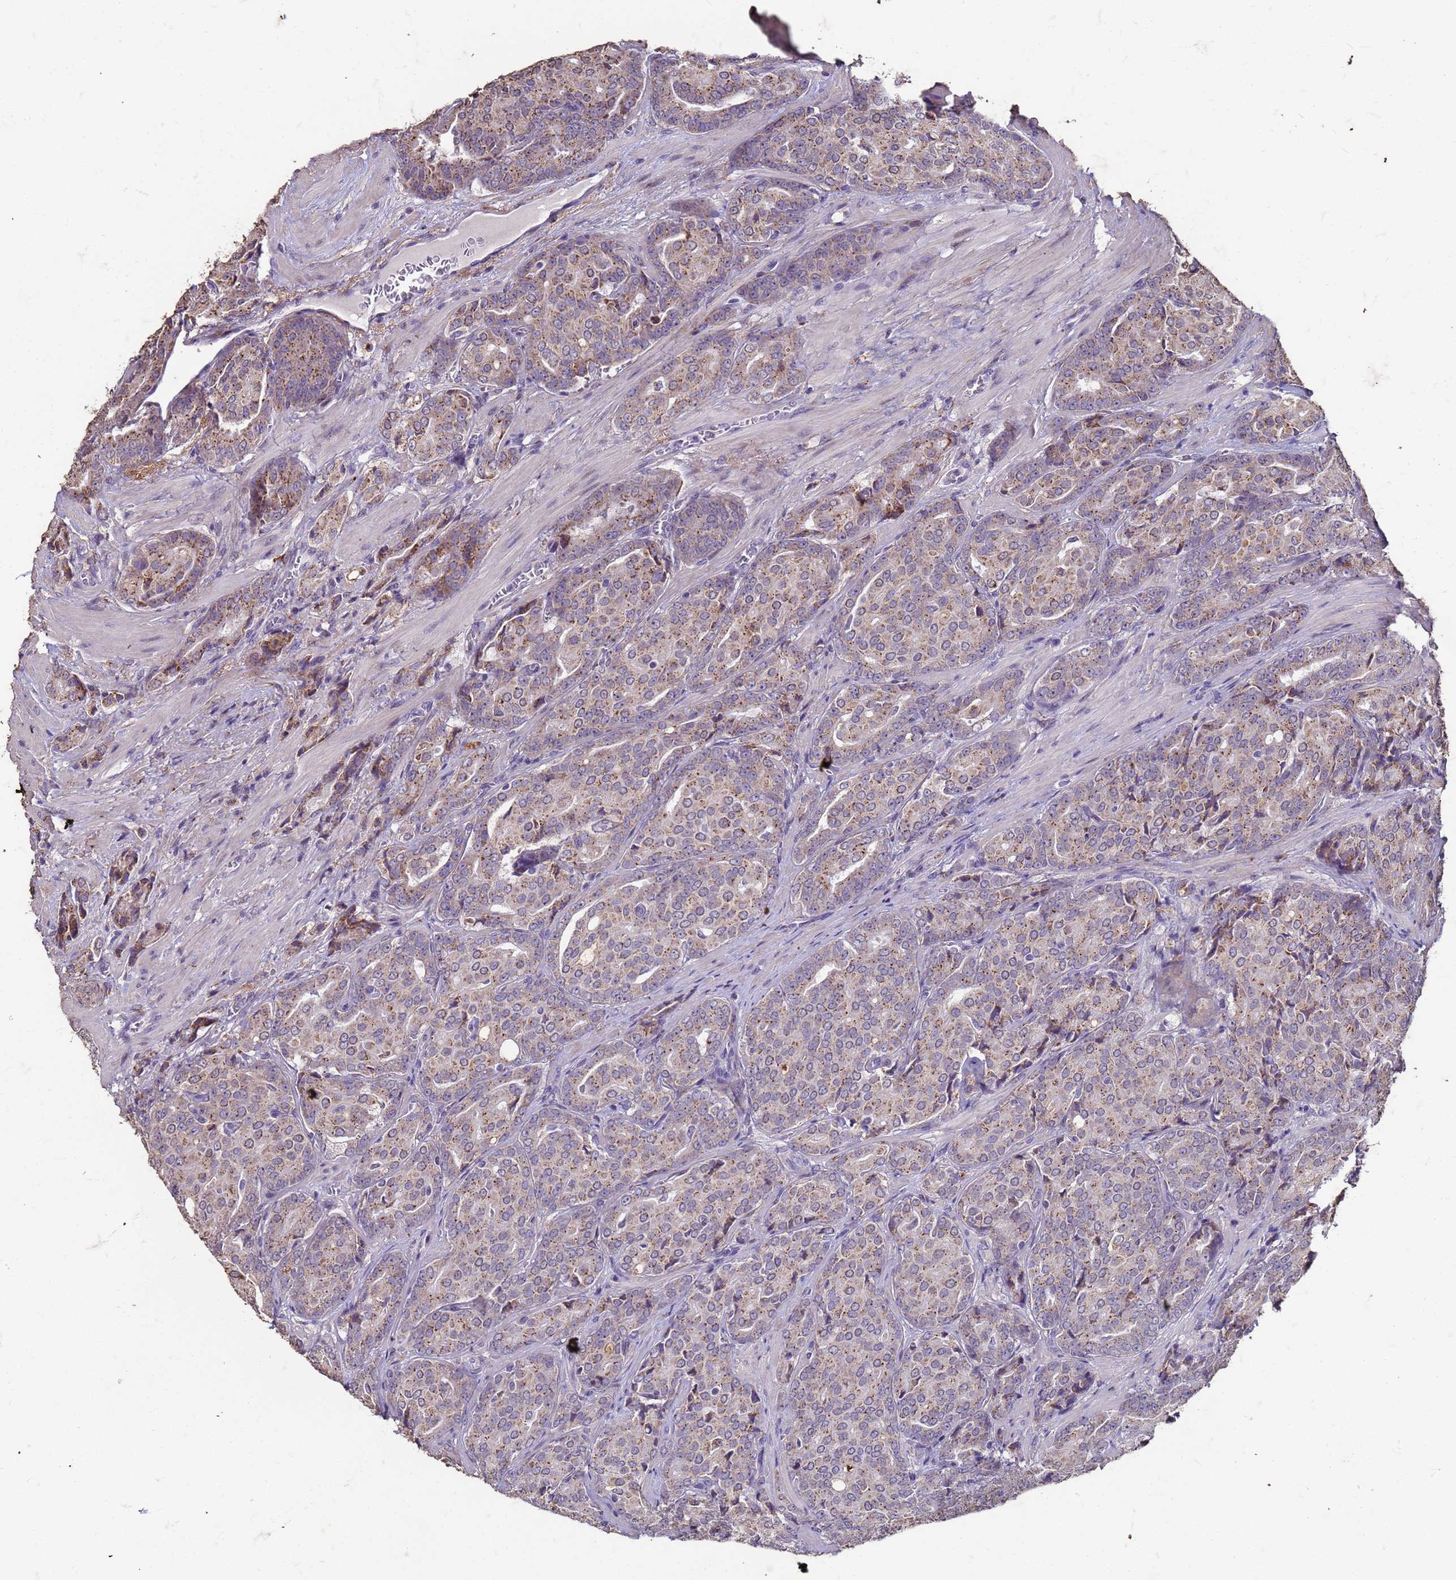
{"staining": {"intensity": "moderate", "quantity": ">75%", "location": "cytoplasmic/membranous"}, "tissue": "prostate cancer", "cell_type": "Tumor cells", "image_type": "cancer", "snomed": [{"axis": "morphology", "description": "Adenocarcinoma, High grade"}, {"axis": "topography", "description": "Prostate"}], "caption": "An image showing moderate cytoplasmic/membranous positivity in about >75% of tumor cells in high-grade adenocarcinoma (prostate), as visualized by brown immunohistochemical staining.", "gene": "SLC25A15", "patient": {"sex": "male", "age": 68}}